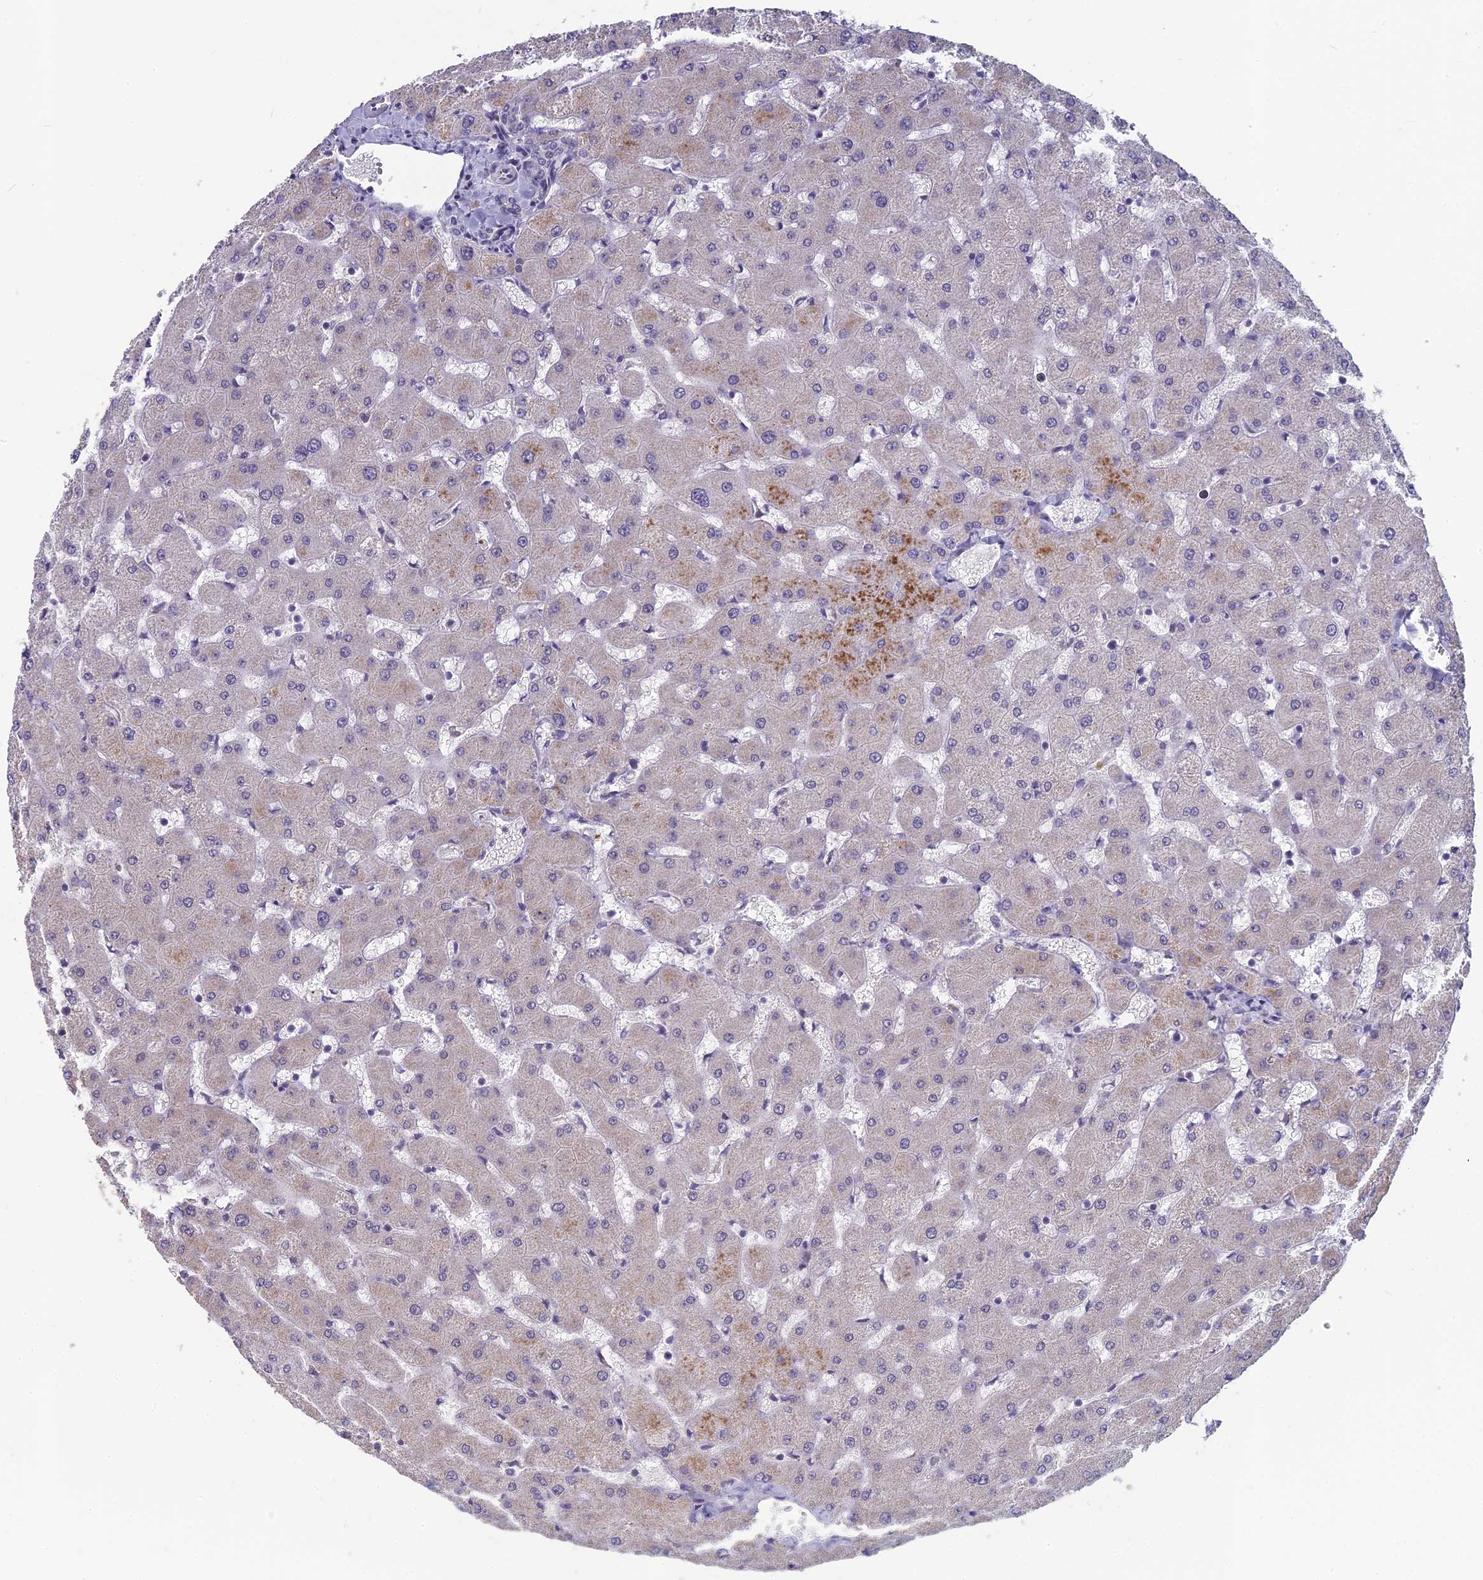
{"staining": {"intensity": "negative", "quantity": "none", "location": "none"}, "tissue": "liver", "cell_type": "Cholangiocytes", "image_type": "normal", "snomed": [{"axis": "morphology", "description": "Normal tissue, NOS"}, {"axis": "topography", "description": "Liver"}], "caption": "Immunohistochemical staining of benign liver shows no significant staining in cholangiocytes. The staining is performed using DAB (3,3'-diaminobenzidine) brown chromogen with nuclei counter-stained in using hematoxylin.", "gene": "MT", "patient": {"sex": "female", "age": 63}}